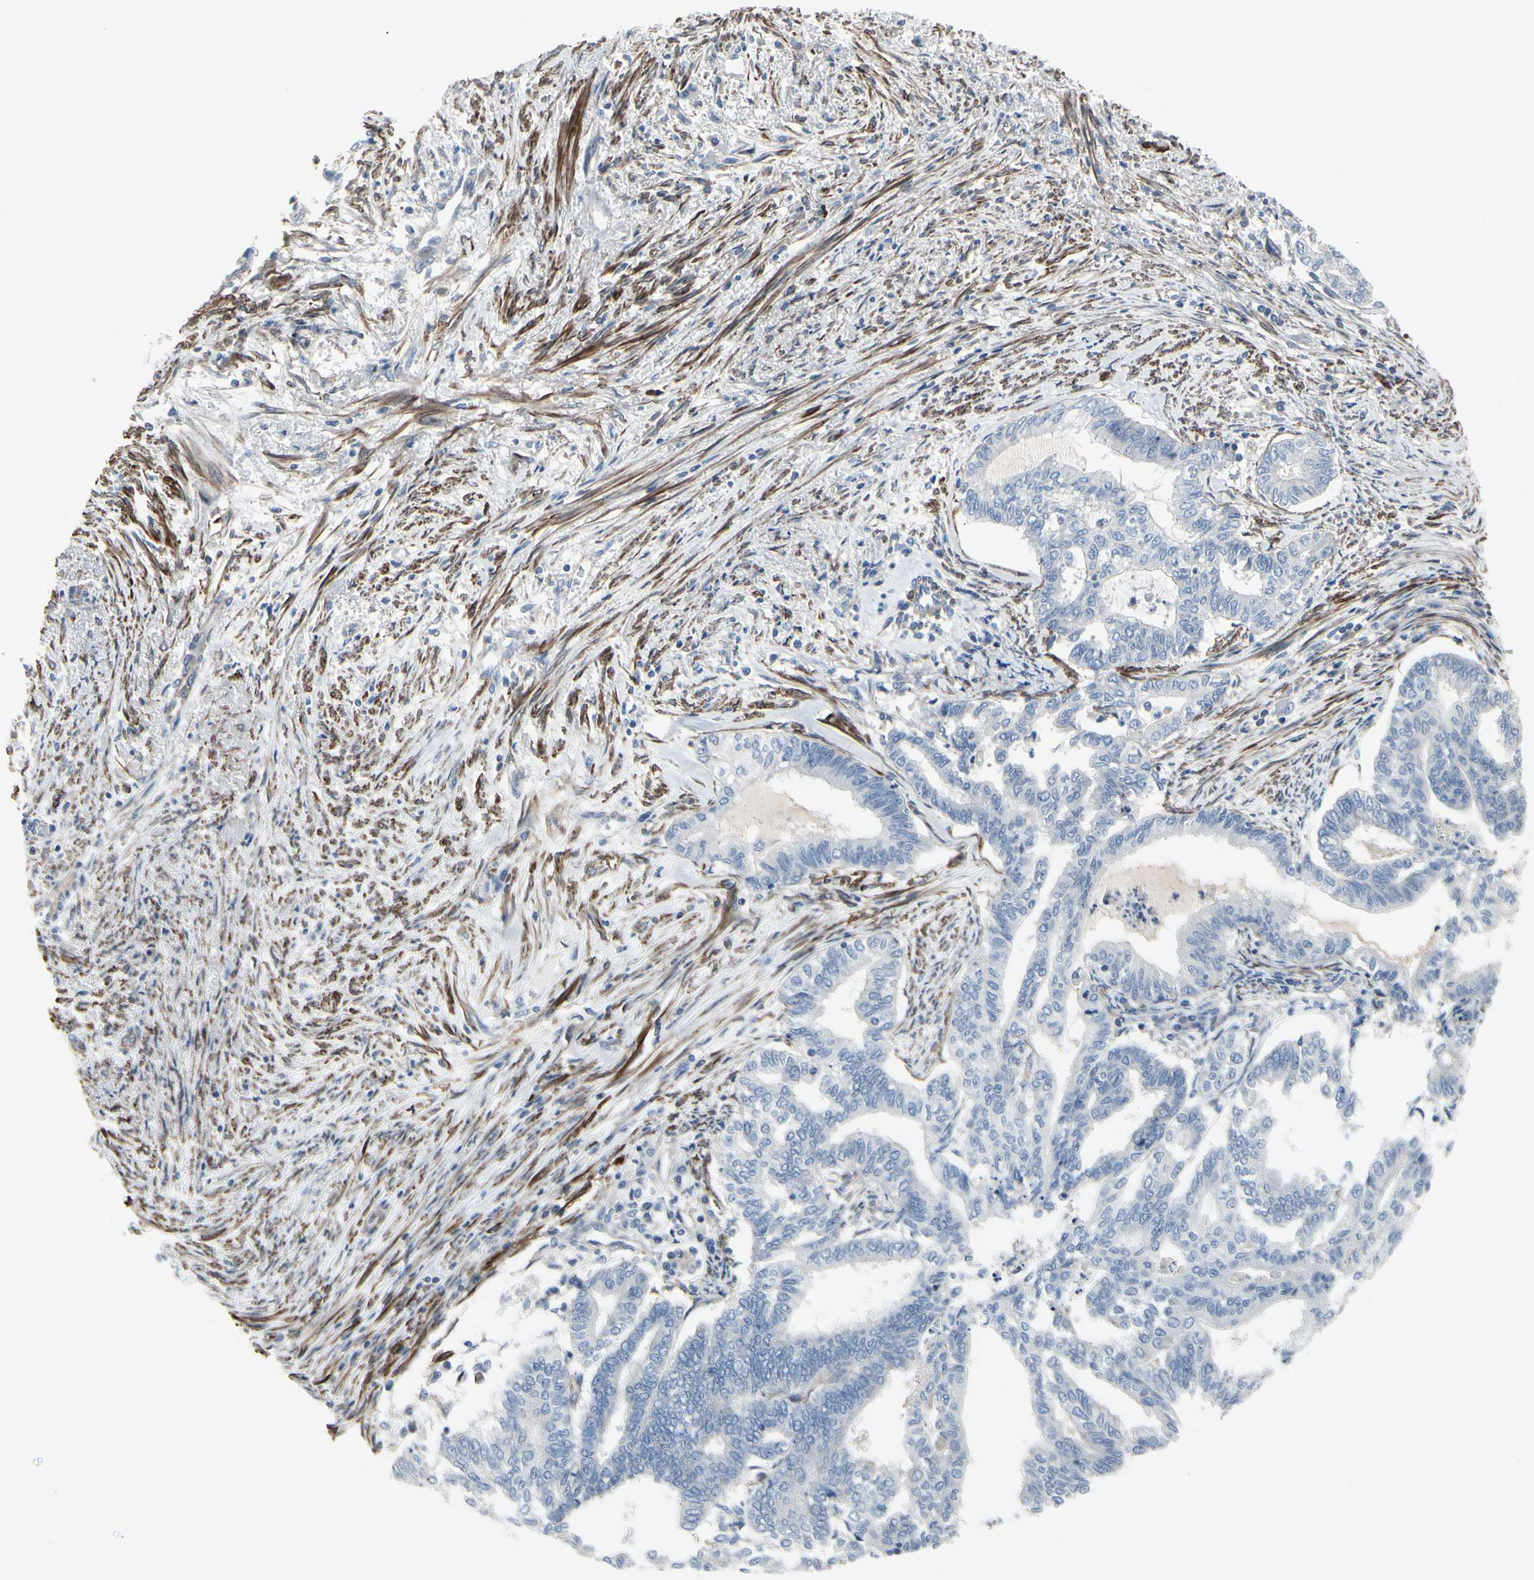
{"staining": {"intensity": "negative", "quantity": "none", "location": "none"}, "tissue": "endometrial cancer", "cell_type": "Tumor cells", "image_type": "cancer", "snomed": [{"axis": "morphology", "description": "Adenocarcinoma, NOS"}, {"axis": "topography", "description": "Endometrium"}], "caption": "This is a micrograph of immunohistochemistry (IHC) staining of endometrial cancer (adenocarcinoma), which shows no positivity in tumor cells.", "gene": "TPM1", "patient": {"sex": "female", "age": 79}}